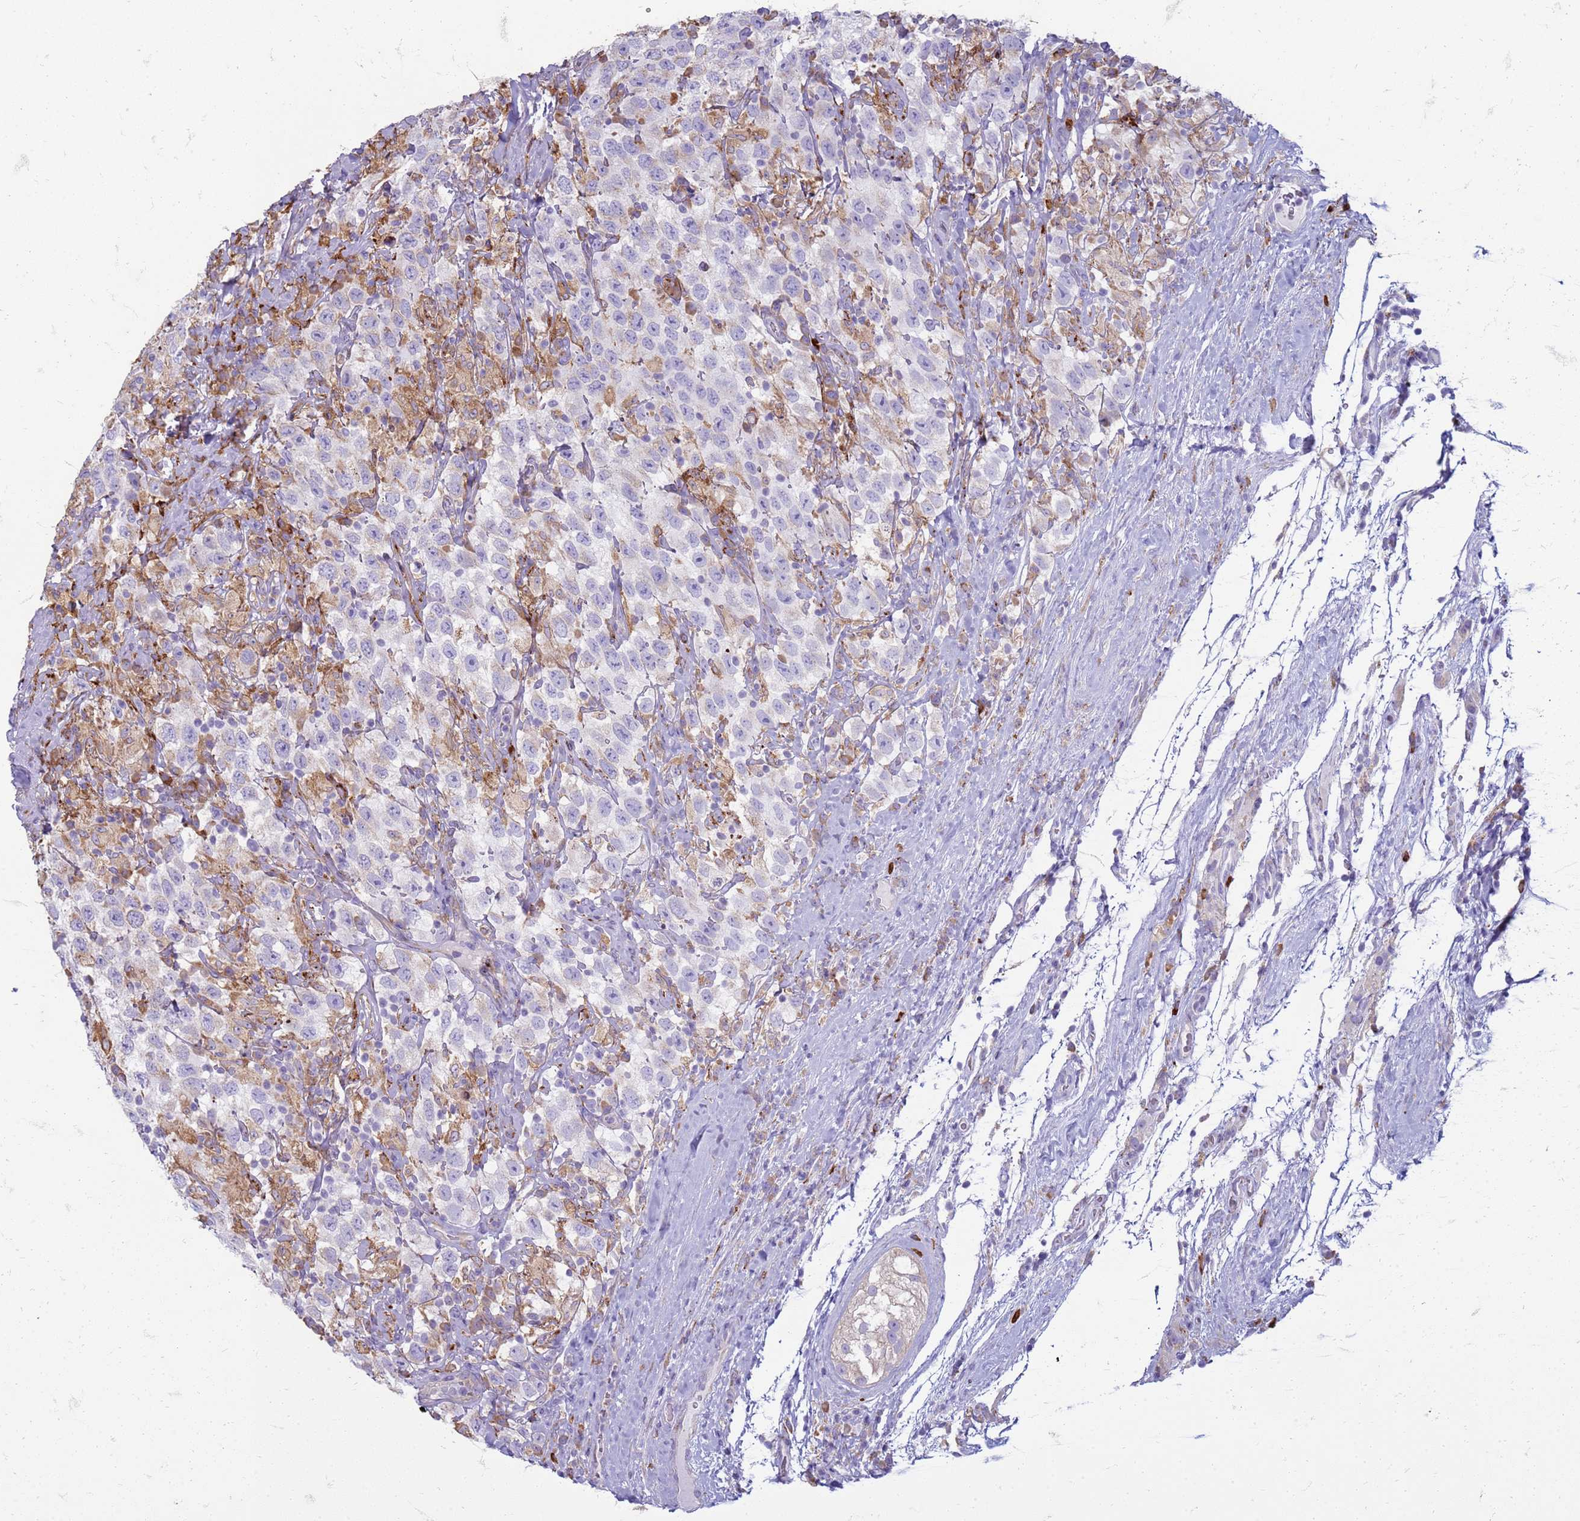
{"staining": {"intensity": "weak", "quantity": "<25%", "location": "cytoplasmic/membranous"}, "tissue": "testis cancer", "cell_type": "Tumor cells", "image_type": "cancer", "snomed": [{"axis": "morphology", "description": "Seminoma, NOS"}, {"axis": "topography", "description": "Testis"}], "caption": "Immunohistochemical staining of human testis cancer exhibits no significant positivity in tumor cells. Brightfield microscopy of immunohistochemistry stained with DAB (3,3'-diaminobenzidine) (brown) and hematoxylin (blue), captured at high magnification.", "gene": "PDK3", "patient": {"sex": "male", "age": 41}}